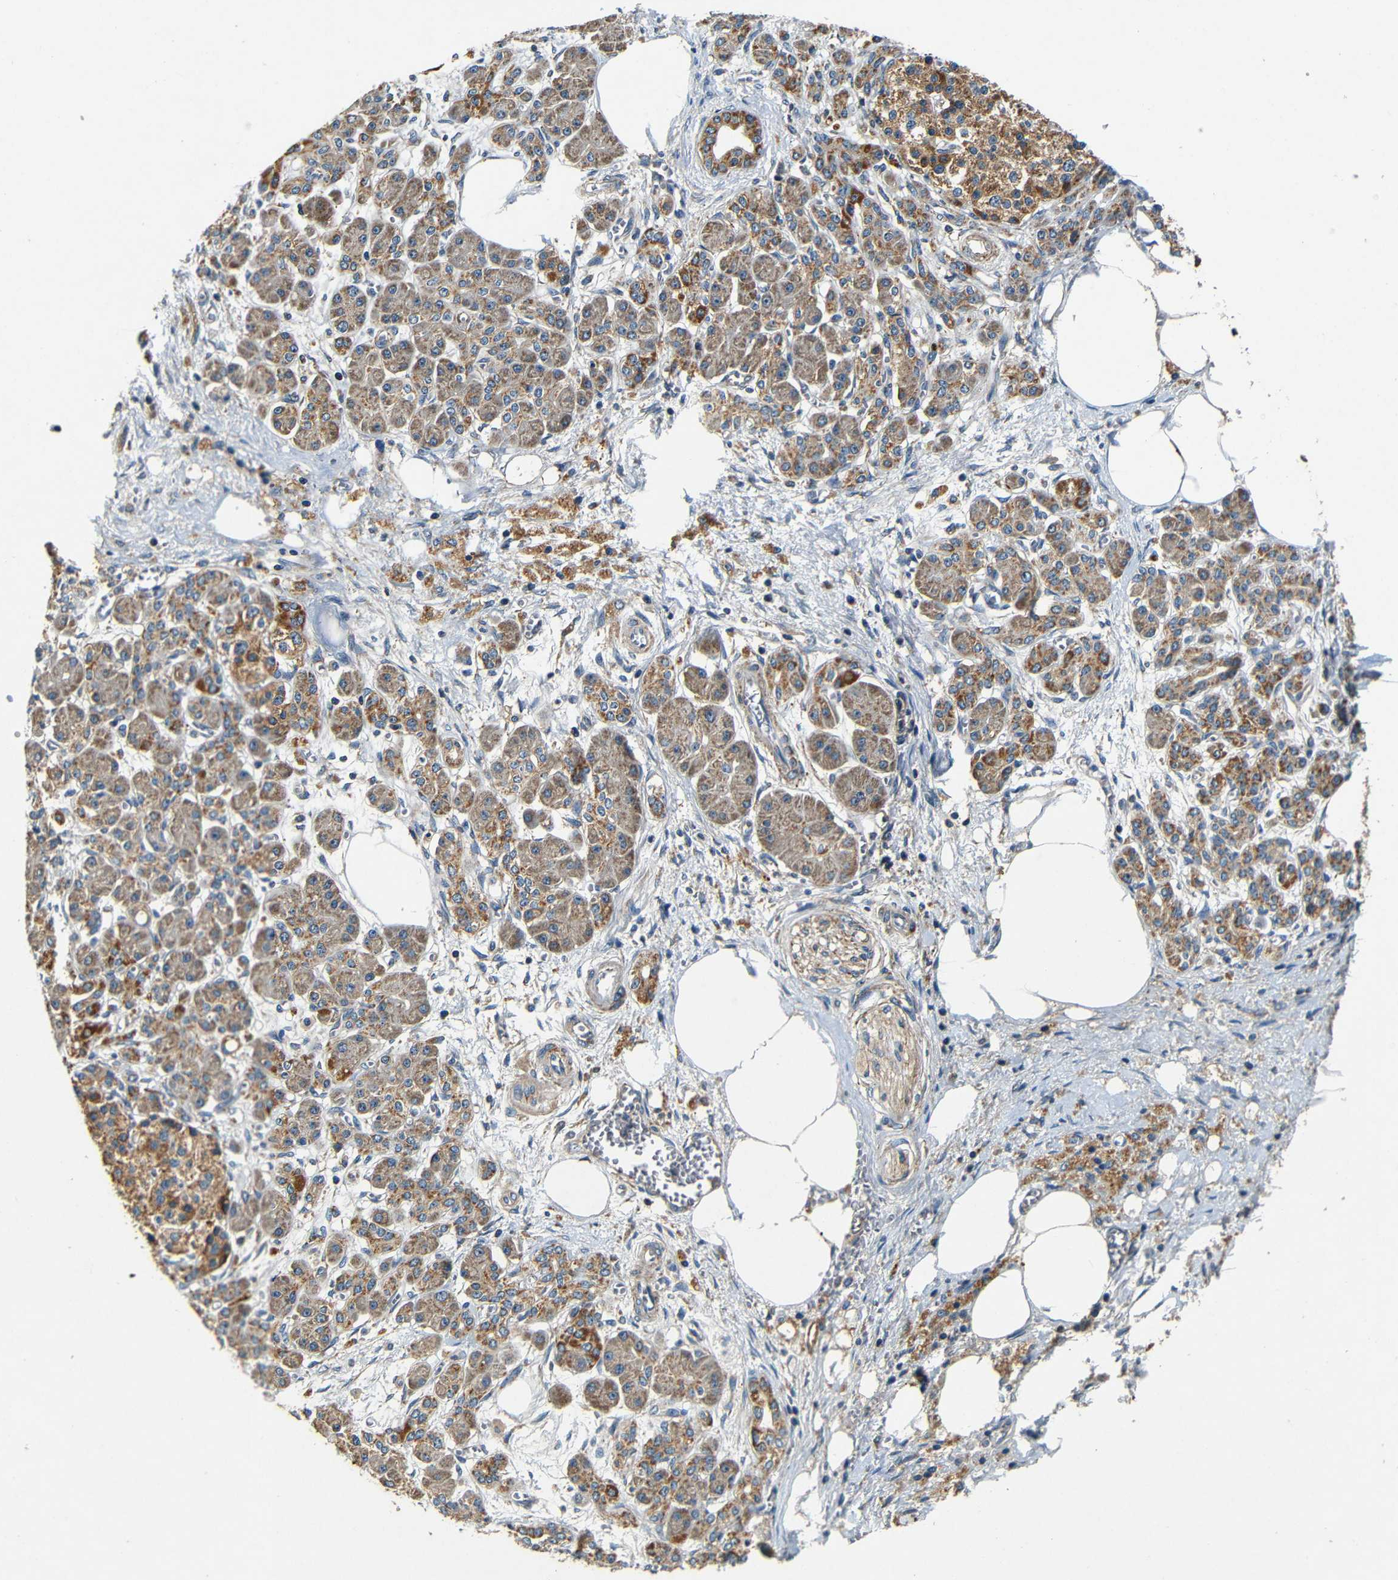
{"staining": {"intensity": "moderate", "quantity": ">75%", "location": "cytoplasmic/membranous"}, "tissue": "pancreatic cancer", "cell_type": "Tumor cells", "image_type": "cancer", "snomed": [{"axis": "morphology", "description": "Adenocarcinoma, NOS"}, {"axis": "topography", "description": "Pancreas"}], "caption": "Pancreatic cancer (adenocarcinoma) stained with a brown dye exhibits moderate cytoplasmic/membranous positive expression in about >75% of tumor cells.", "gene": "MTX1", "patient": {"sex": "female", "age": 70}}